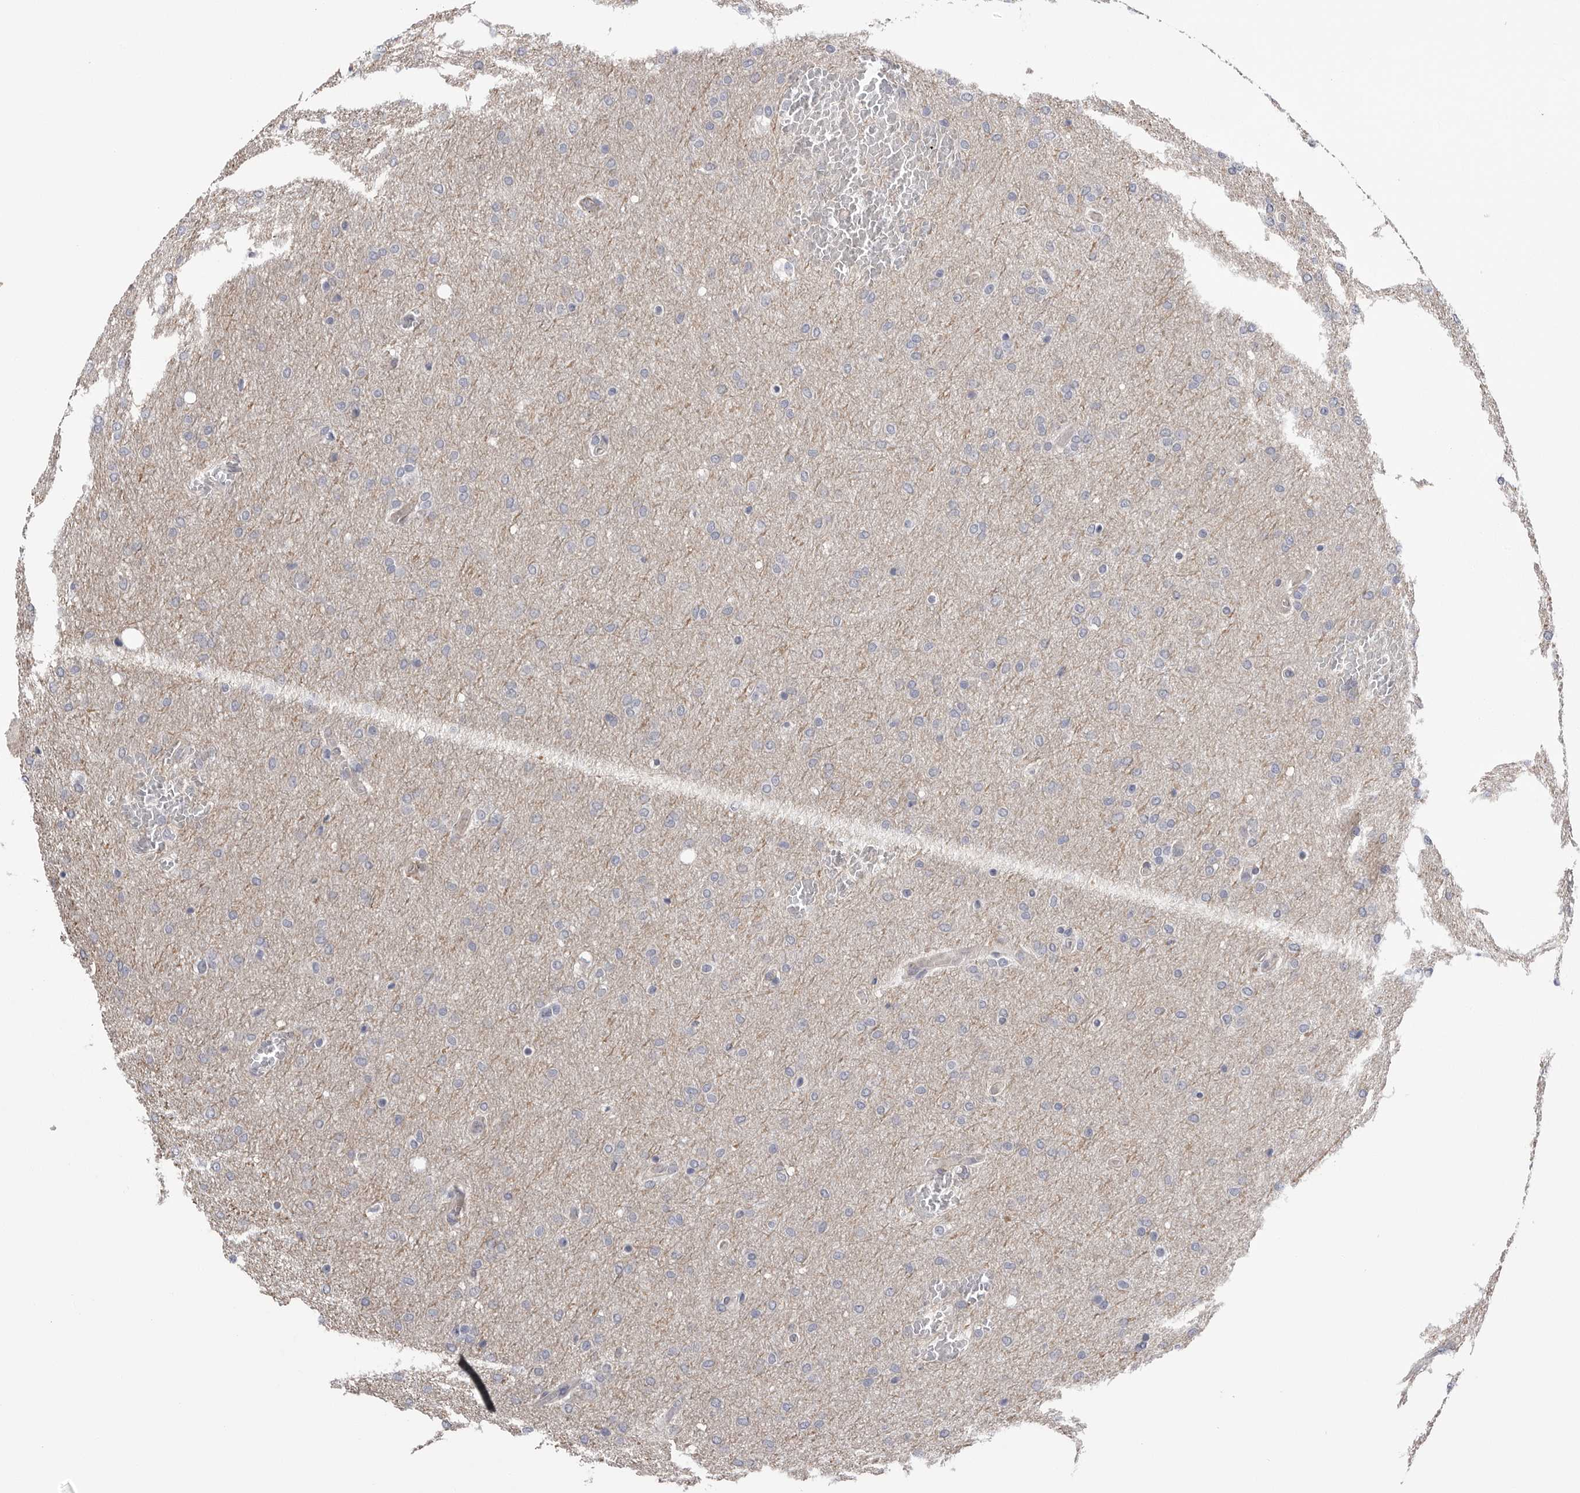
{"staining": {"intensity": "negative", "quantity": "none", "location": "none"}, "tissue": "glioma", "cell_type": "Tumor cells", "image_type": "cancer", "snomed": [{"axis": "morphology", "description": "Glioma, malignant, Low grade"}, {"axis": "topography", "description": "Brain"}], "caption": "Image shows no significant protein positivity in tumor cells of glioma.", "gene": "AKAP12", "patient": {"sex": "female", "age": 37}}